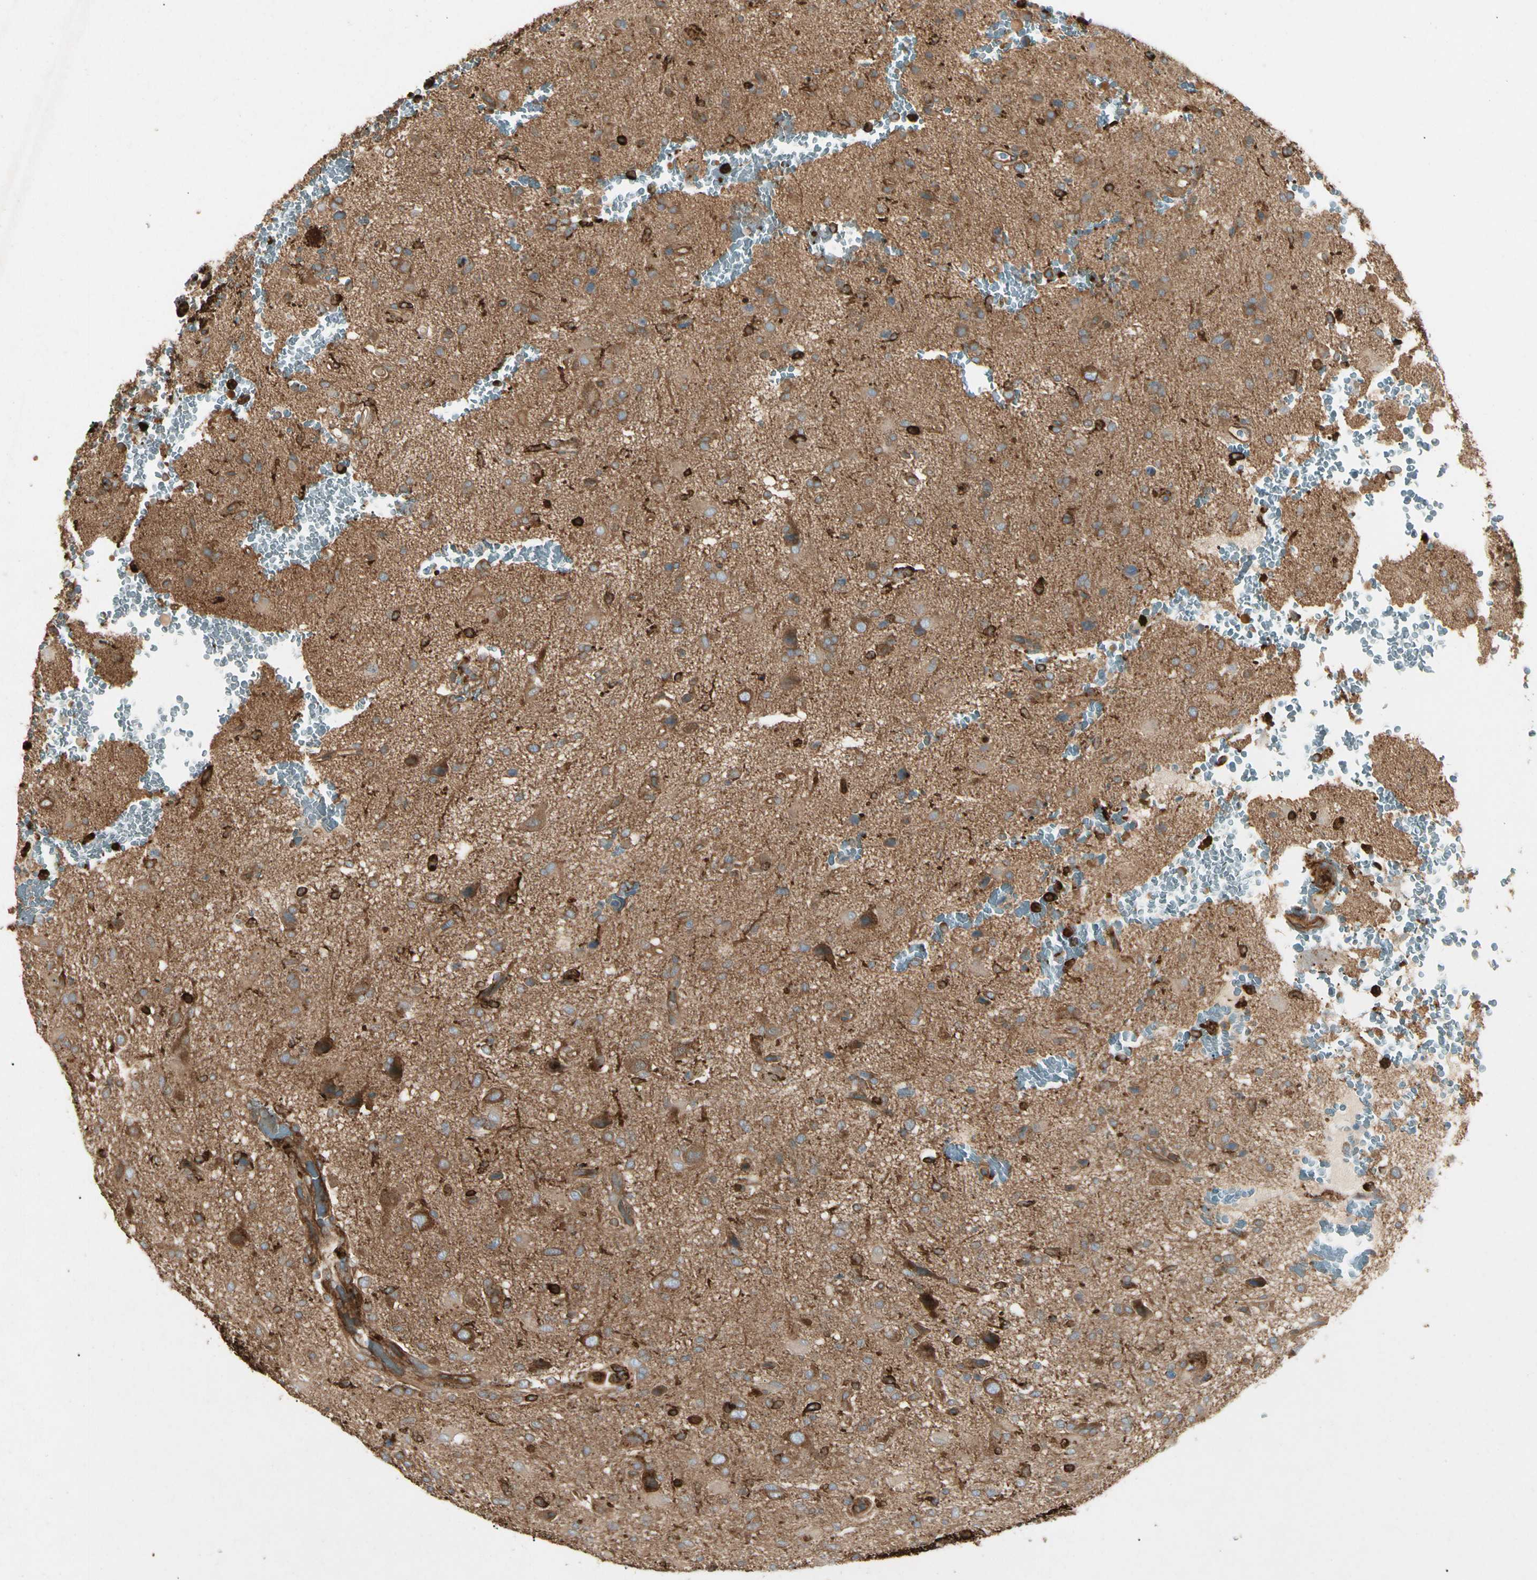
{"staining": {"intensity": "moderate", "quantity": ">75%", "location": "cytoplasmic/membranous"}, "tissue": "glioma", "cell_type": "Tumor cells", "image_type": "cancer", "snomed": [{"axis": "morphology", "description": "Glioma, malignant, High grade"}, {"axis": "topography", "description": "Brain"}], "caption": "A brown stain labels moderate cytoplasmic/membranous positivity of a protein in human glioma tumor cells.", "gene": "ARPC2", "patient": {"sex": "male", "age": 71}}